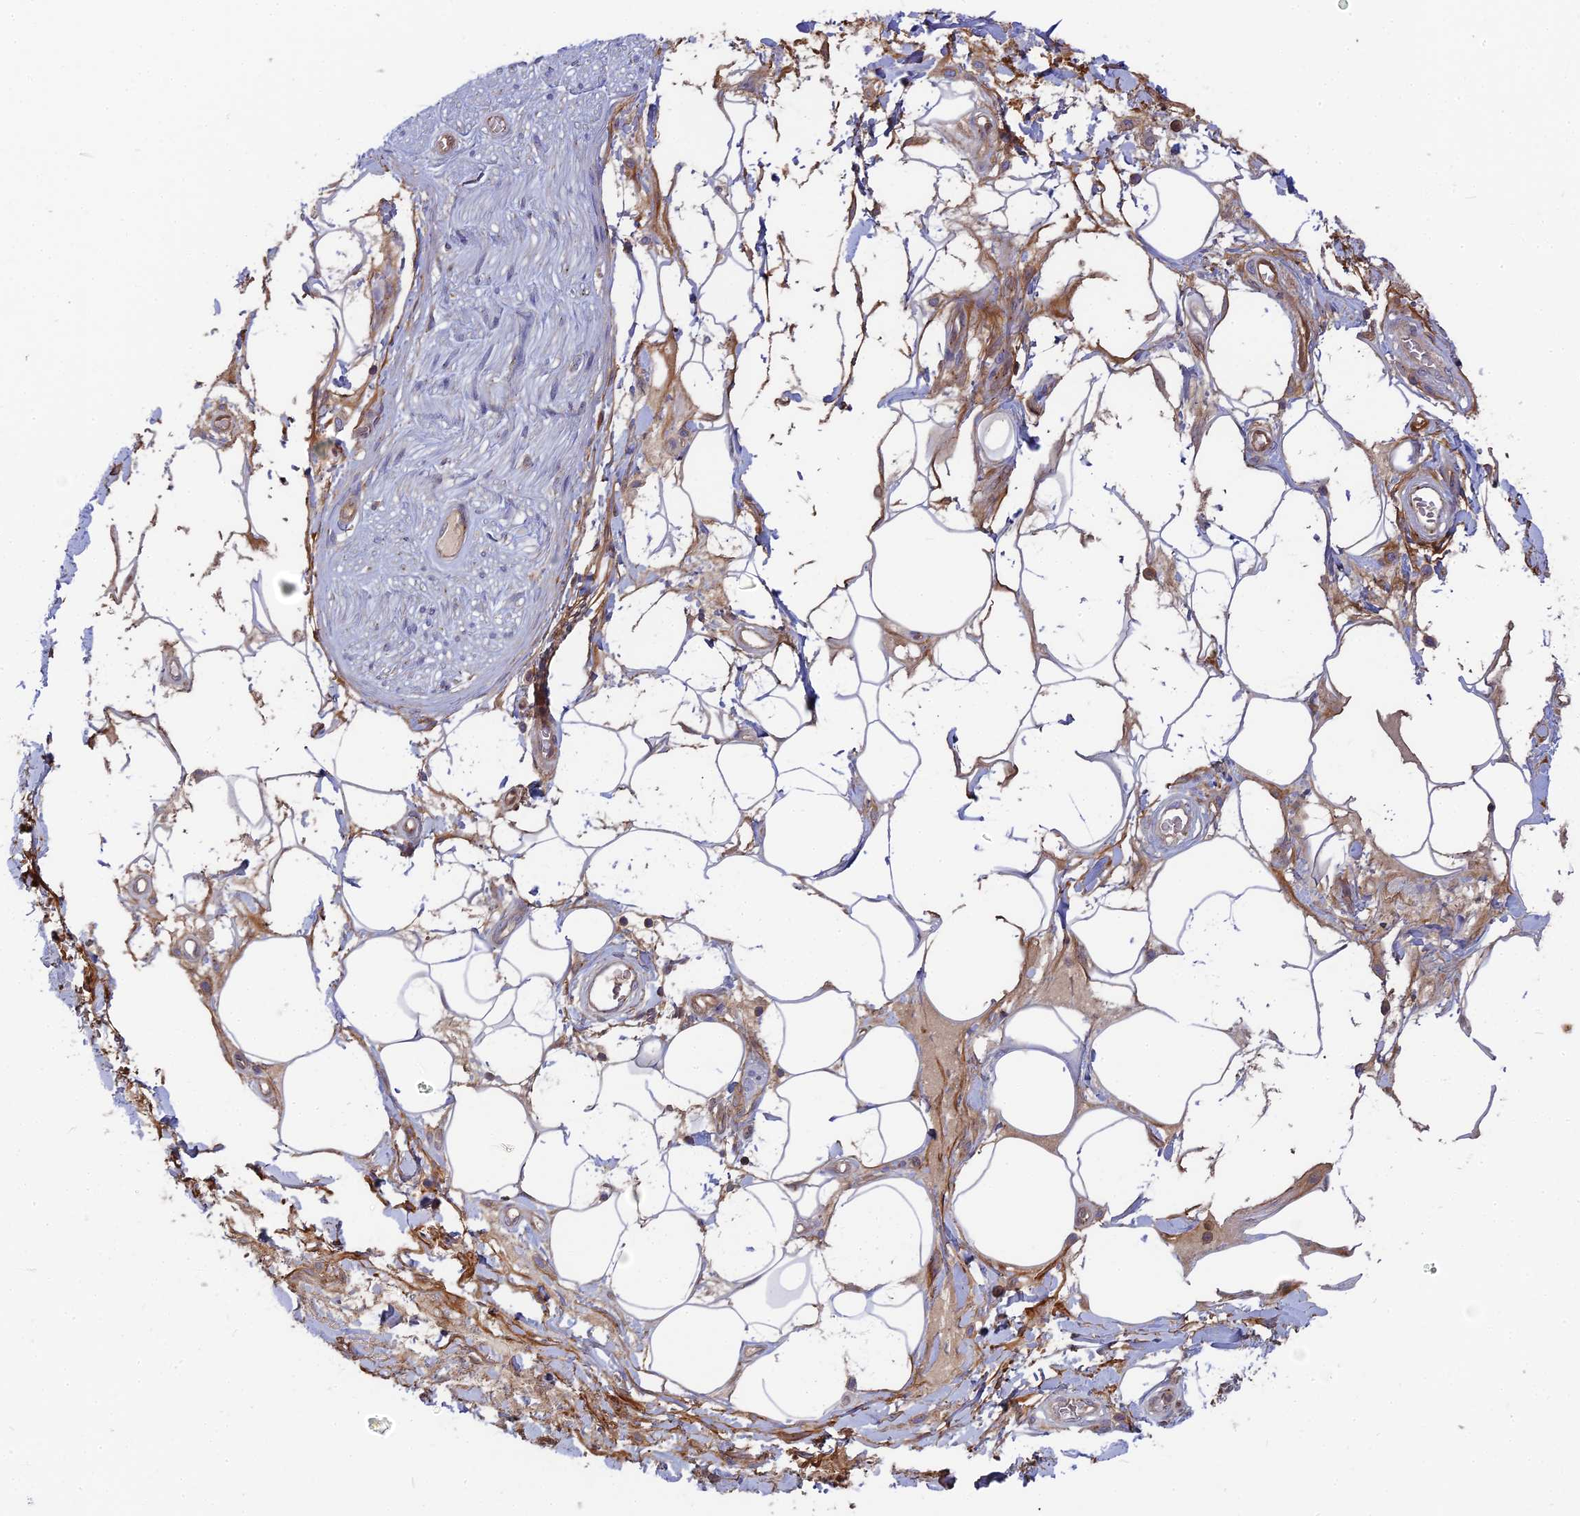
{"staining": {"intensity": "weak", "quantity": "25%-75%", "location": "cytoplasmic/membranous"}, "tissue": "adipose tissue", "cell_type": "Adipocytes", "image_type": "normal", "snomed": [{"axis": "morphology", "description": "Normal tissue, NOS"}, {"axis": "morphology", "description": "Adenocarcinoma, NOS"}, {"axis": "topography", "description": "Rectum"}, {"axis": "topography", "description": "Vagina"}, {"axis": "topography", "description": "Peripheral nerve tissue"}], "caption": "Benign adipose tissue displays weak cytoplasmic/membranous positivity in approximately 25%-75% of adipocytes (Brightfield microscopy of DAB IHC at high magnification)..", "gene": "RPIA", "patient": {"sex": "female", "age": 71}}